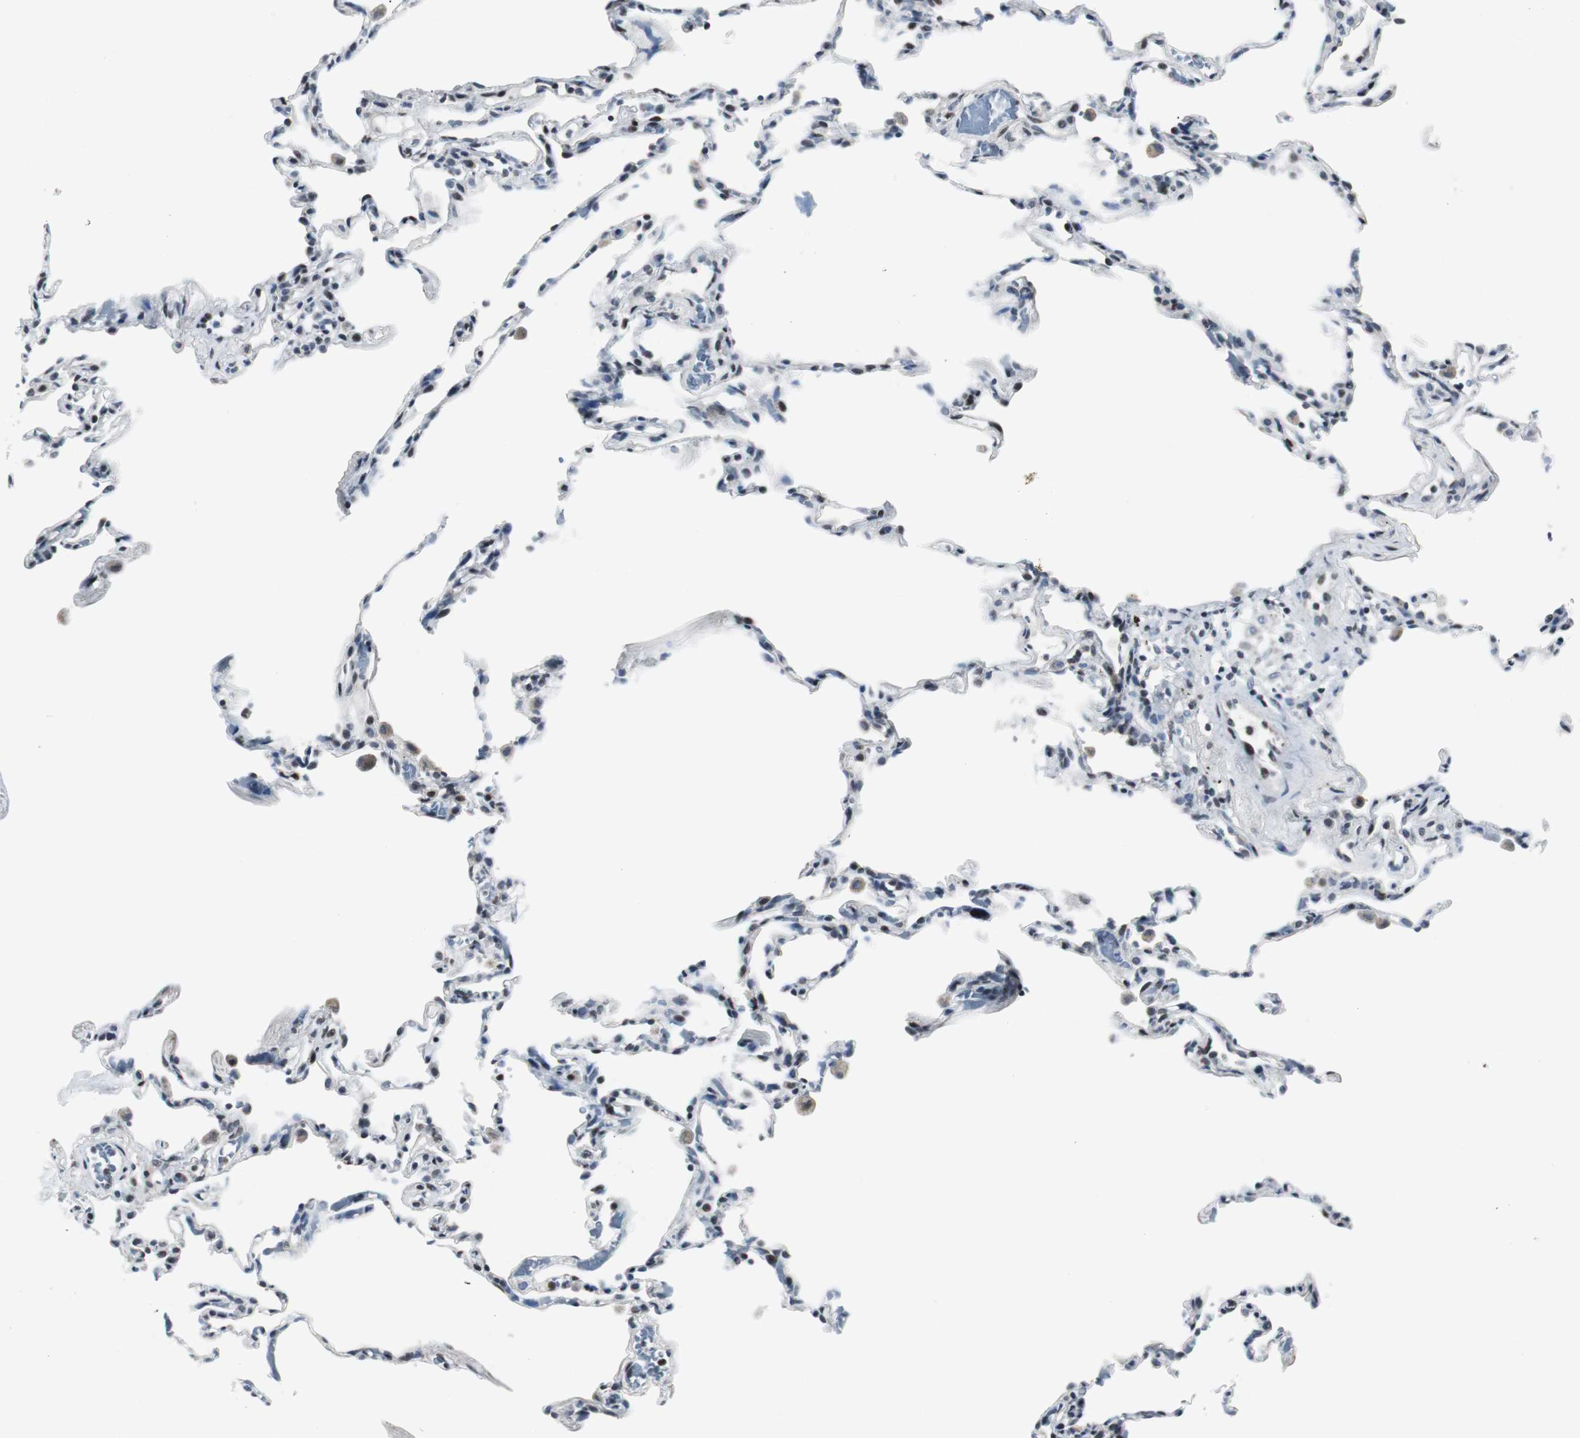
{"staining": {"intensity": "weak", "quantity": "25%-75%", "location": "nuclear"}, "tissue": "lung", "cell_type": "Alveolar cells", "image_type": "normal", "snomed": [{"axis": "morphology", "description": "Normal tissue, NOS"}, {"axis": "topography", "description": "Lung"}], "caption": "There is low levels of weak nuclear staining in alveolar cells of unremarkable lung, as demonstrated by immunohistochemical staining (brown color).", "gene": "MTA1", "patient": {"sex": "male", "age": 59}}